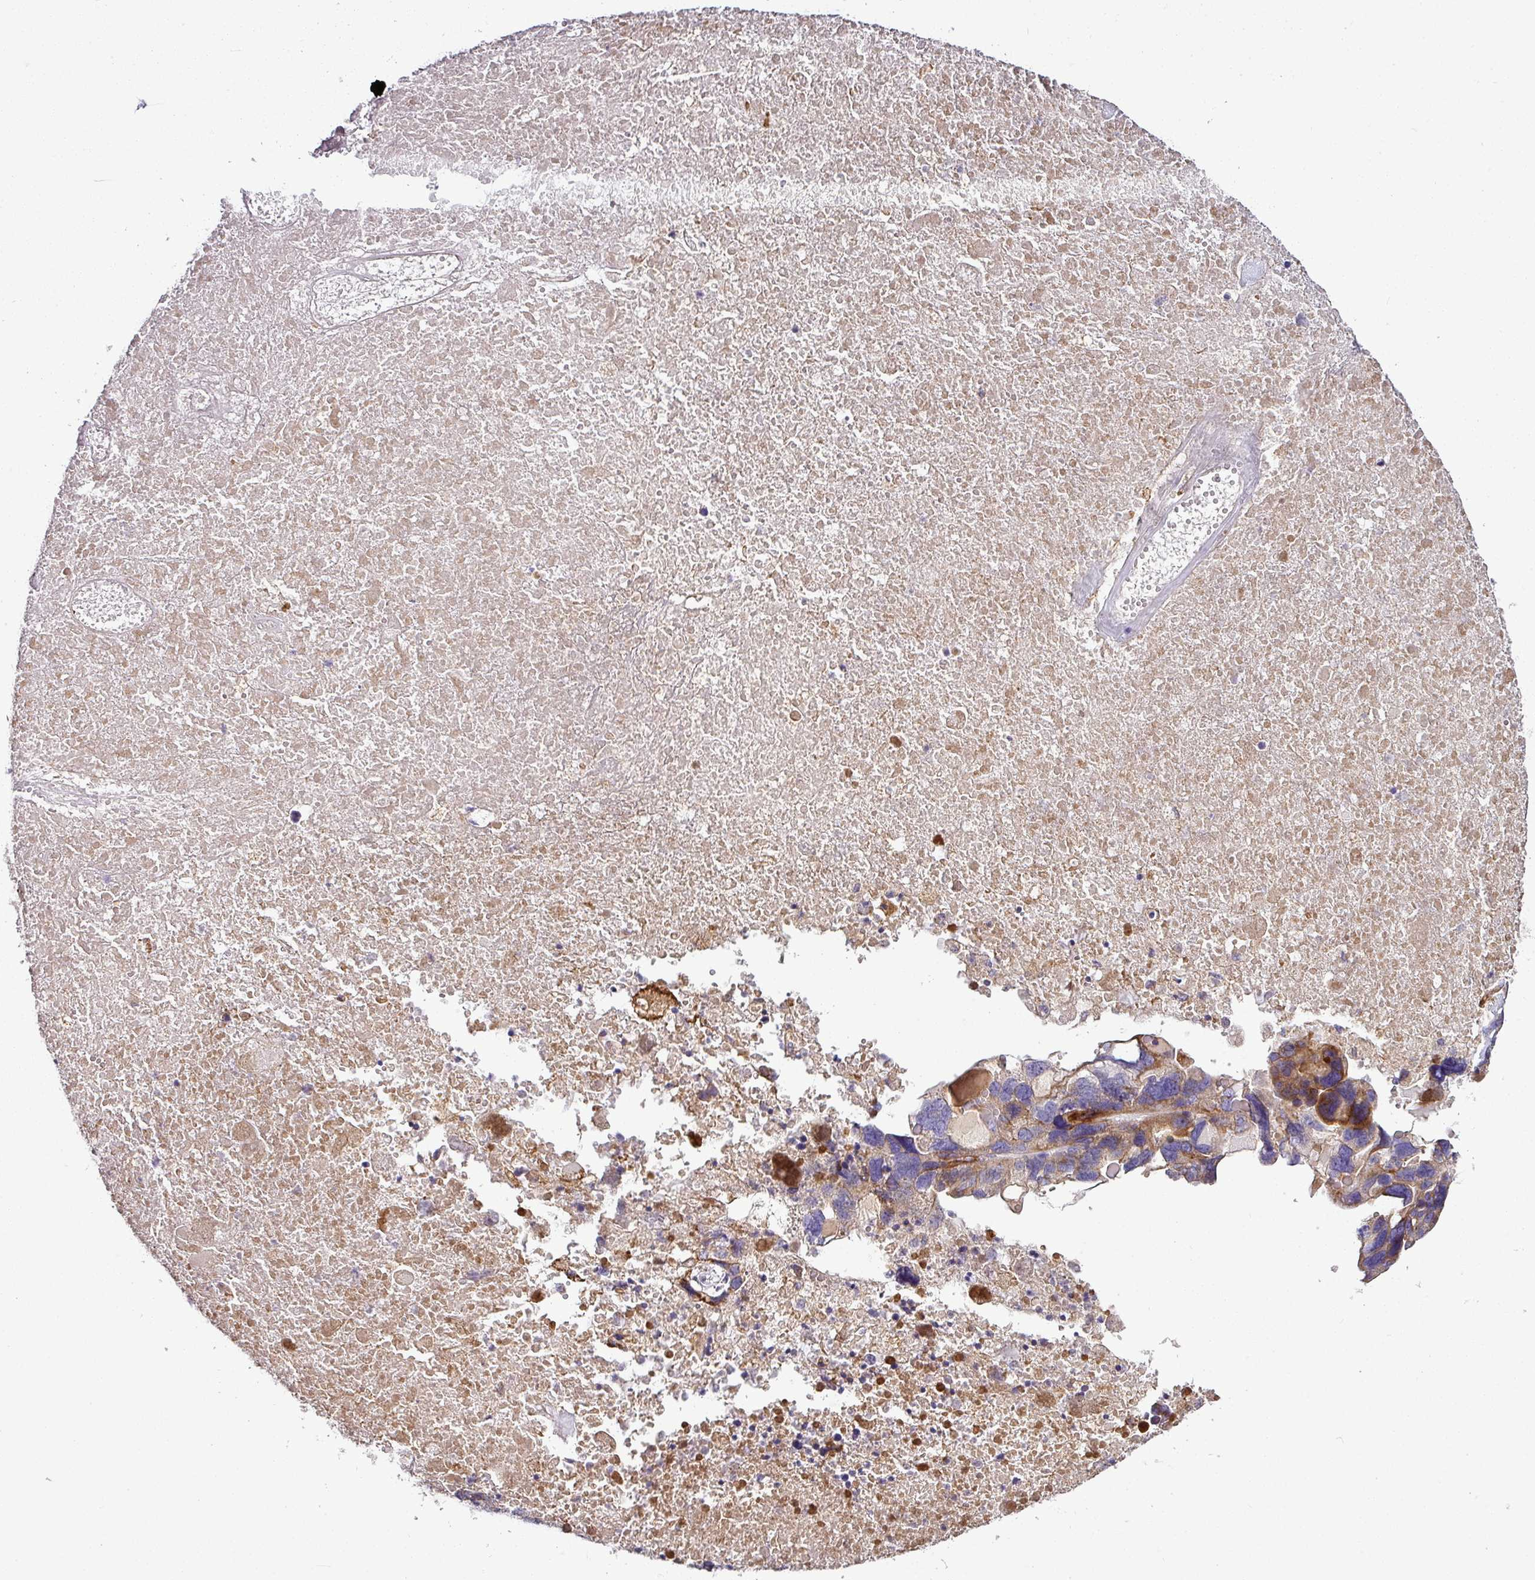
{"staining": {"intensity": "moderate", "quantity": "25%-75%", "location": "cytoplasmic/membranous"}, "tissue": "ovarian cancer", "cell_type": "Tumor cells", "image_type": "cancer", "snomed": [{"axis": "morphology", "description": "Cystadenocarcinoma, serous, NOS"}, {"axis": "topography", "description": "Ovary"}], "caption": "The image reveals immunohistochemical staining of ovarian cancer (serous cystadenocarcinoma). There is moderate cytoplasmic/membranous positivity is present in about 25%-75% of tumor cells.", "gene": "GAN", "patient": {"sex": "female", "age": 59}}